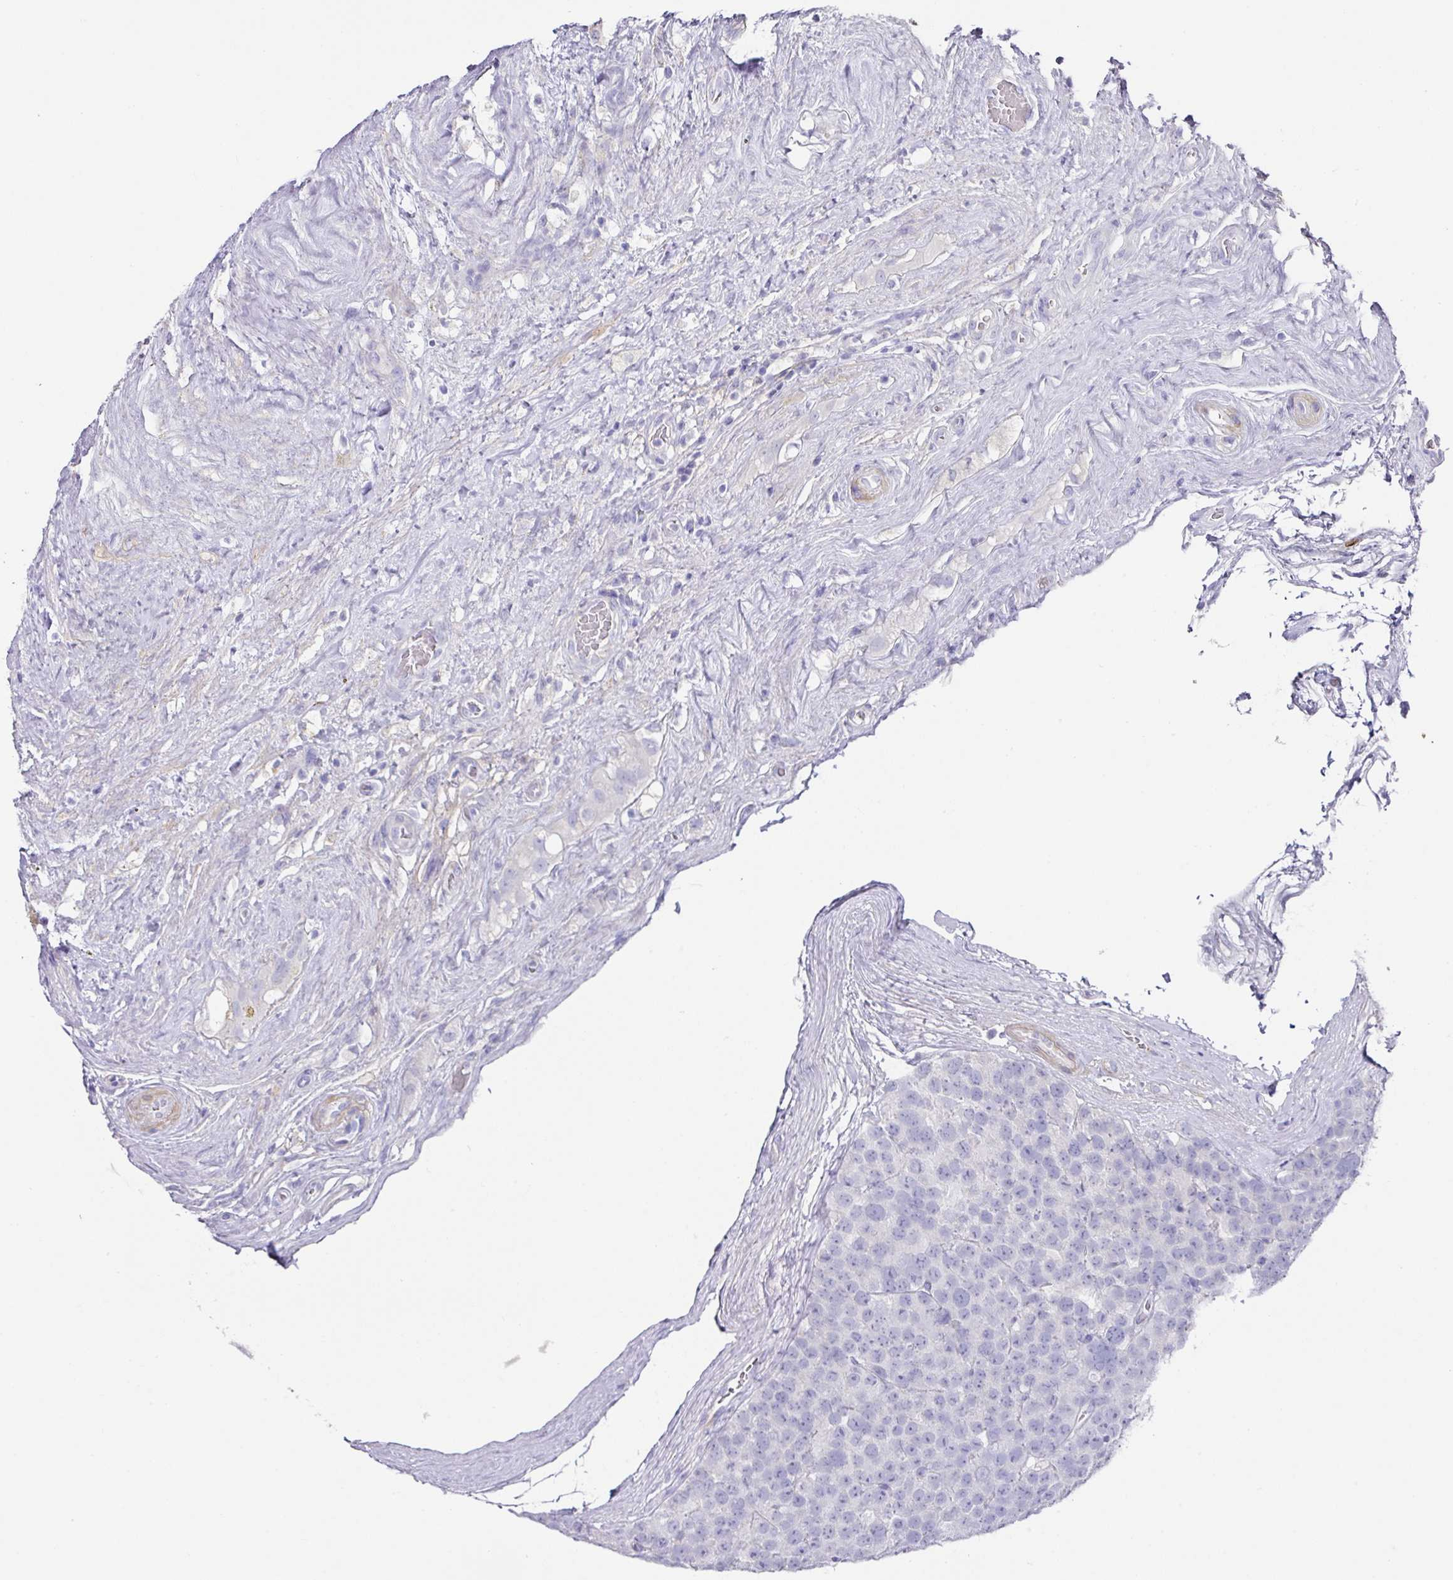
{"staining": {"intensity": "negative", "quantity": "none", "location": "none"}, "tissue": "testis cancer", "cell_type": "Tumor cells", "image_type": "cancer", "snomed": [{"axis": "morphology", "description": "Seminoma, NOS"}, {"axis": "topography", "description": "Testis"}], "caption": "An immunohistochemistry (IHC) photomicrograph of testis seminoma is shown. There is no staining in tumor cells of testis seminoma. (Brightfield microscopy of DAB IHC at high magnification).", "gene": "TARM1", "patient": {"sex": "male", "age": 71}}